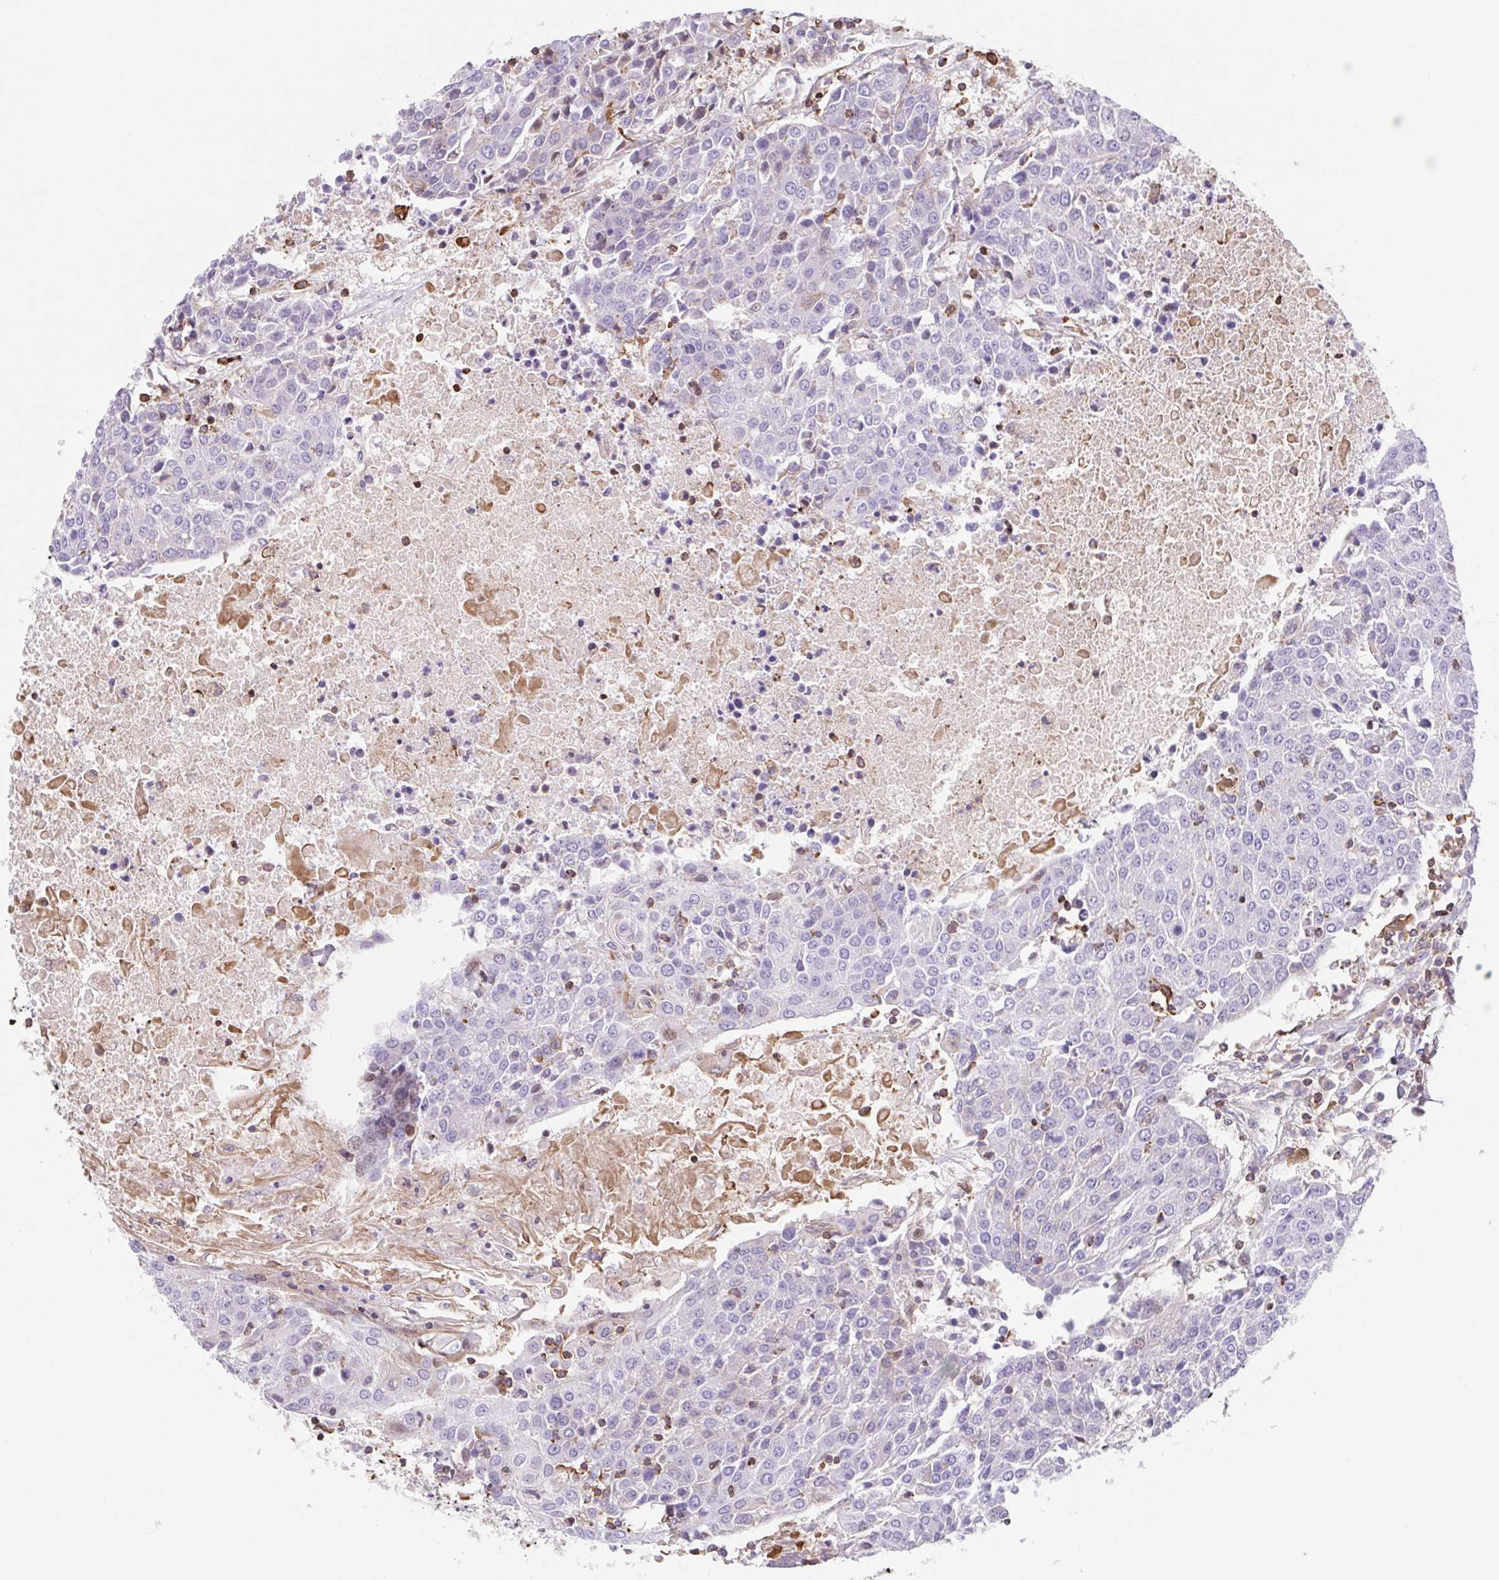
{"staining": {"intensity": "negative", "quantity": "none", "location": "none"}, "tissue": "urothelial cancer", "cell_type": "Tumor cells", "image_type": "cancer", "snomed": [{"axis": "morphology", "description": "Urothelial carcinoma, High grade"}, {"axis": "topography", "description": "Urinary bladder"}], "caption": "Micrograph shows no protein positivity in tumor cells of high-grade urothelial carcinoma tissue.", "gene": "TPRG1", "patient": {"sex": "female", "age": 85}}